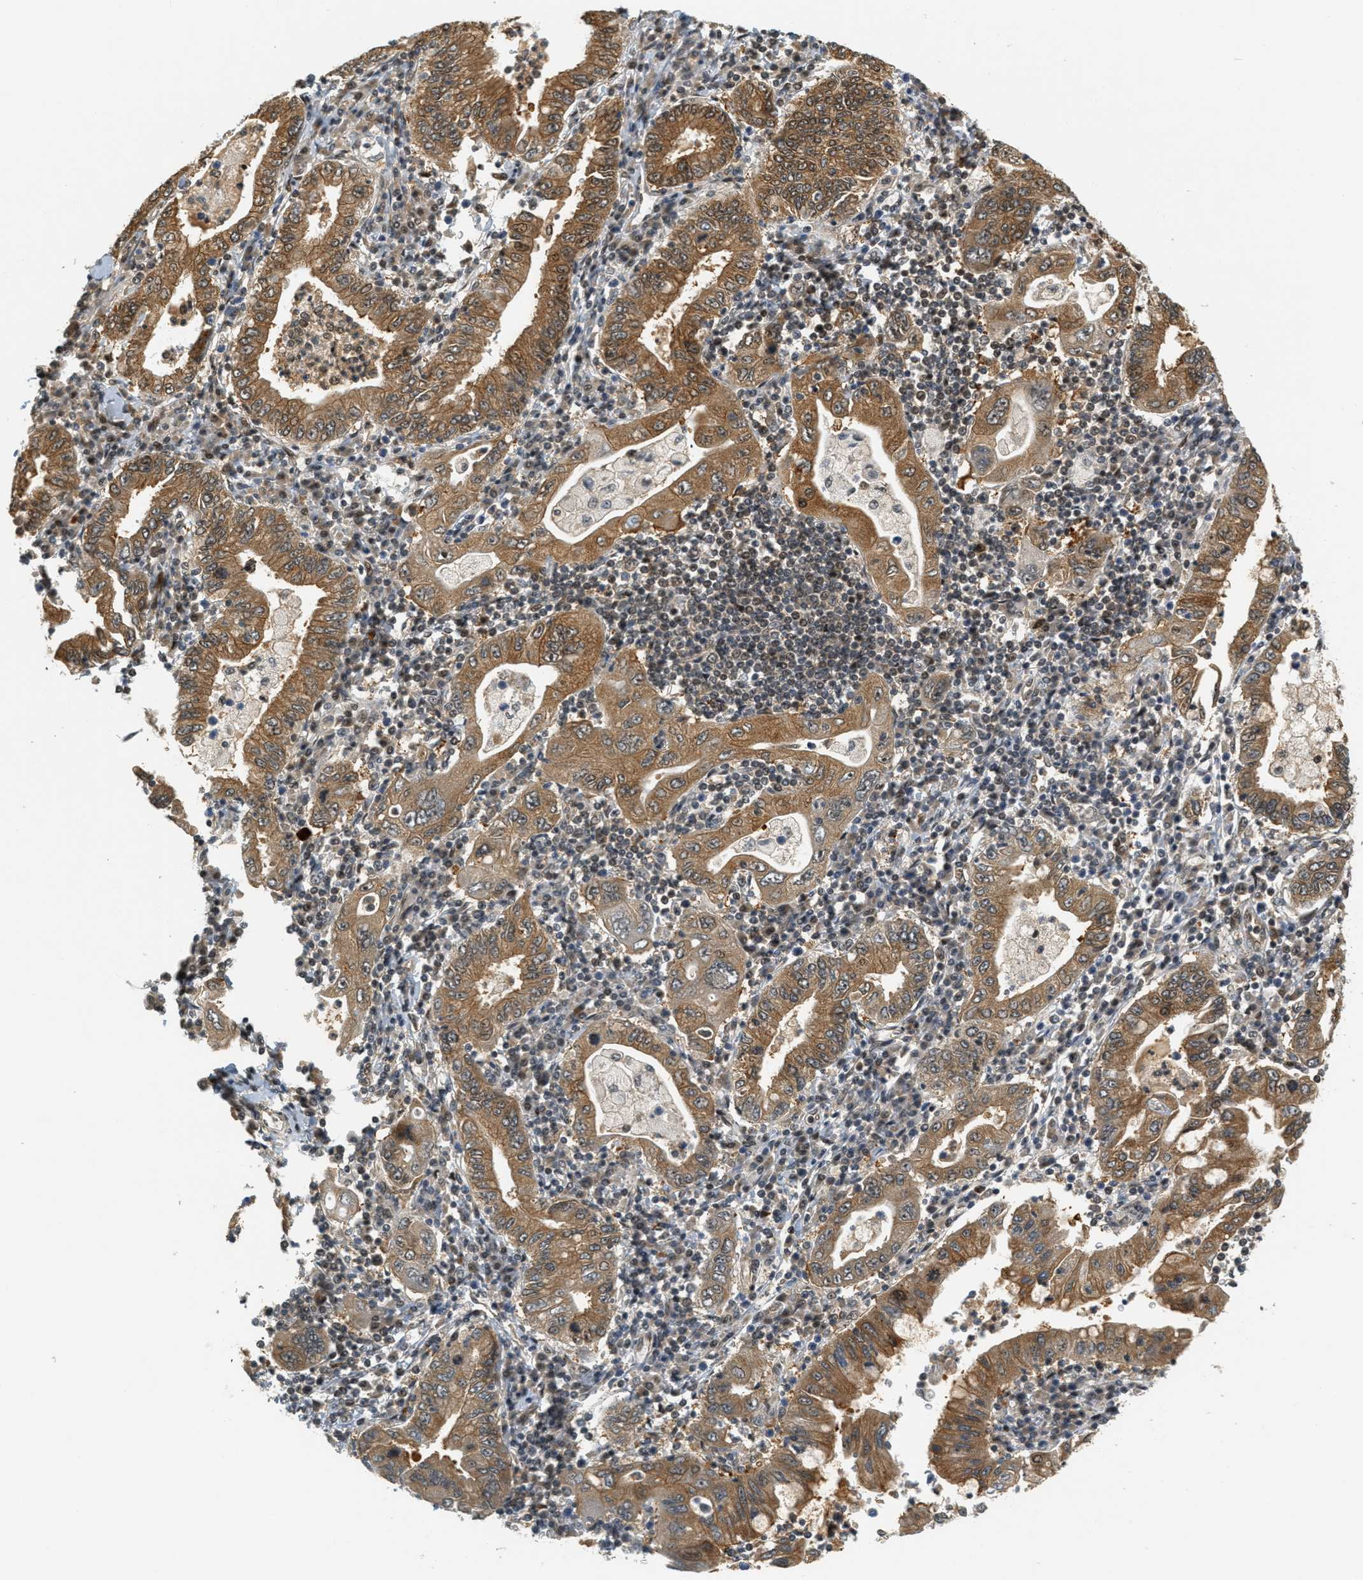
{"staining": {"intensity": "moderate", "quantity": ">75%", "location": "cytoplasmic/membranous"}, "tissue": "stomach cancer", "cell_type": "Tumor cells", "image_type": "cancer", "snomed": [{"axis": "morphology", "description": "Normal tissue, NOS"}, {"axis": "morphology", "description": "Adenocarcinoma, NOS"}, {"axis": "topography", "description": "Esophagus"}, {"axis": "topography", "description": "Stomach, upper"}, {"axis": "topography", "description": "Peripheral nerve tissue"}], "caption": "Immunohistochemical staining of stomach cancer exhibits medium levels of moderate cytoplasmic/membranous positivity in about >75% of tumor cells.", "gene": "FOXM1", "patient": {"sex": "male", "age": 62}}